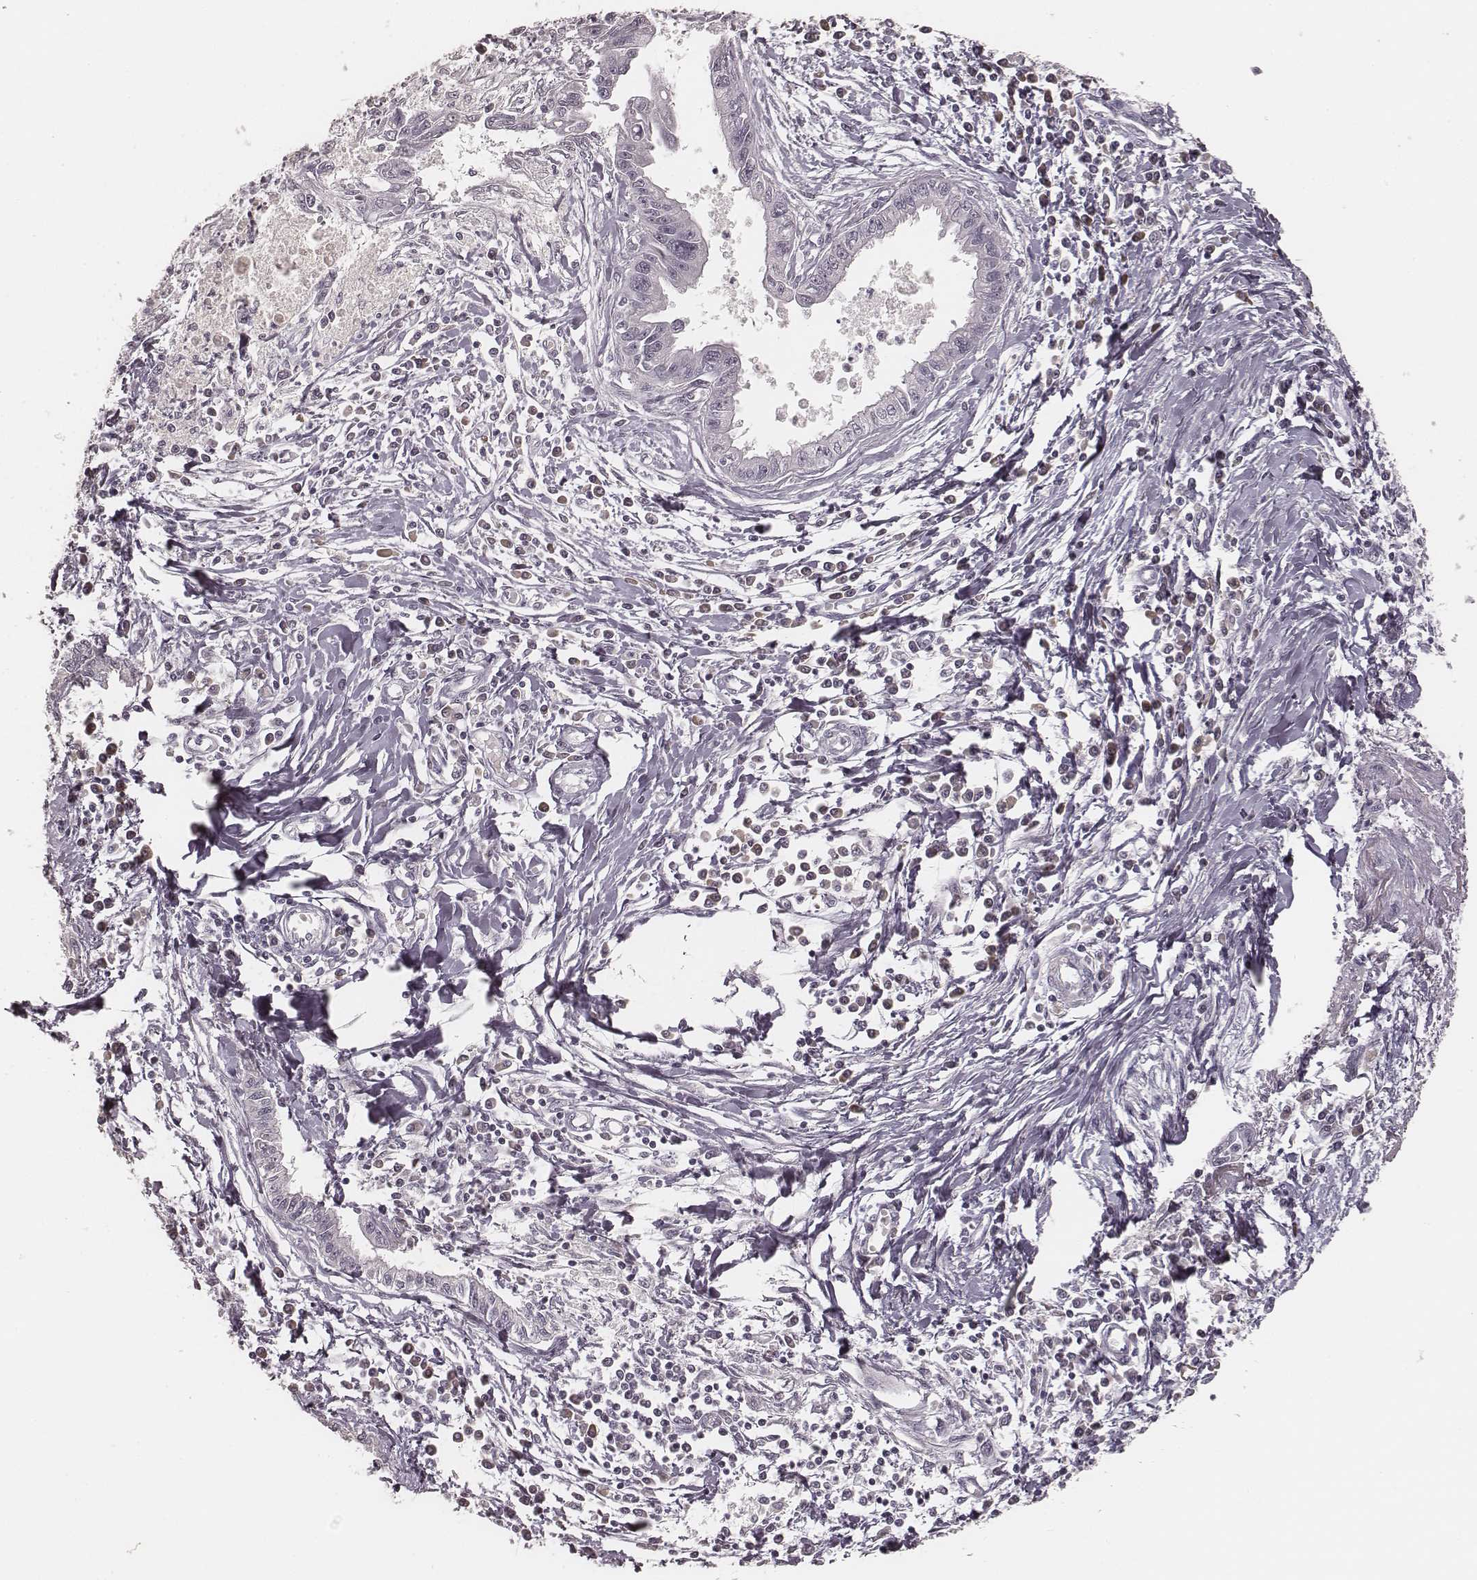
{"staining": {"intensity": "negative", "quantity": "none", "location": "none"}, "tissue": "pancreatic cancer", "cell_type": "Tumor cells", "image_type": "cancer", "snomed": [{"axis": "morphology", "description": "Adenocarcinoma, NOS"}, {"axis": "topography", "description": "Pancreas"}], "caption": "An IHC histopathology image of adenocarcinoma (pancreatic) is shown. There is no staining in tumor cells of adenocarcinoma (pancreatic).", "gene": "MSX1", "patient": {"sex": "male", "age": 72}}